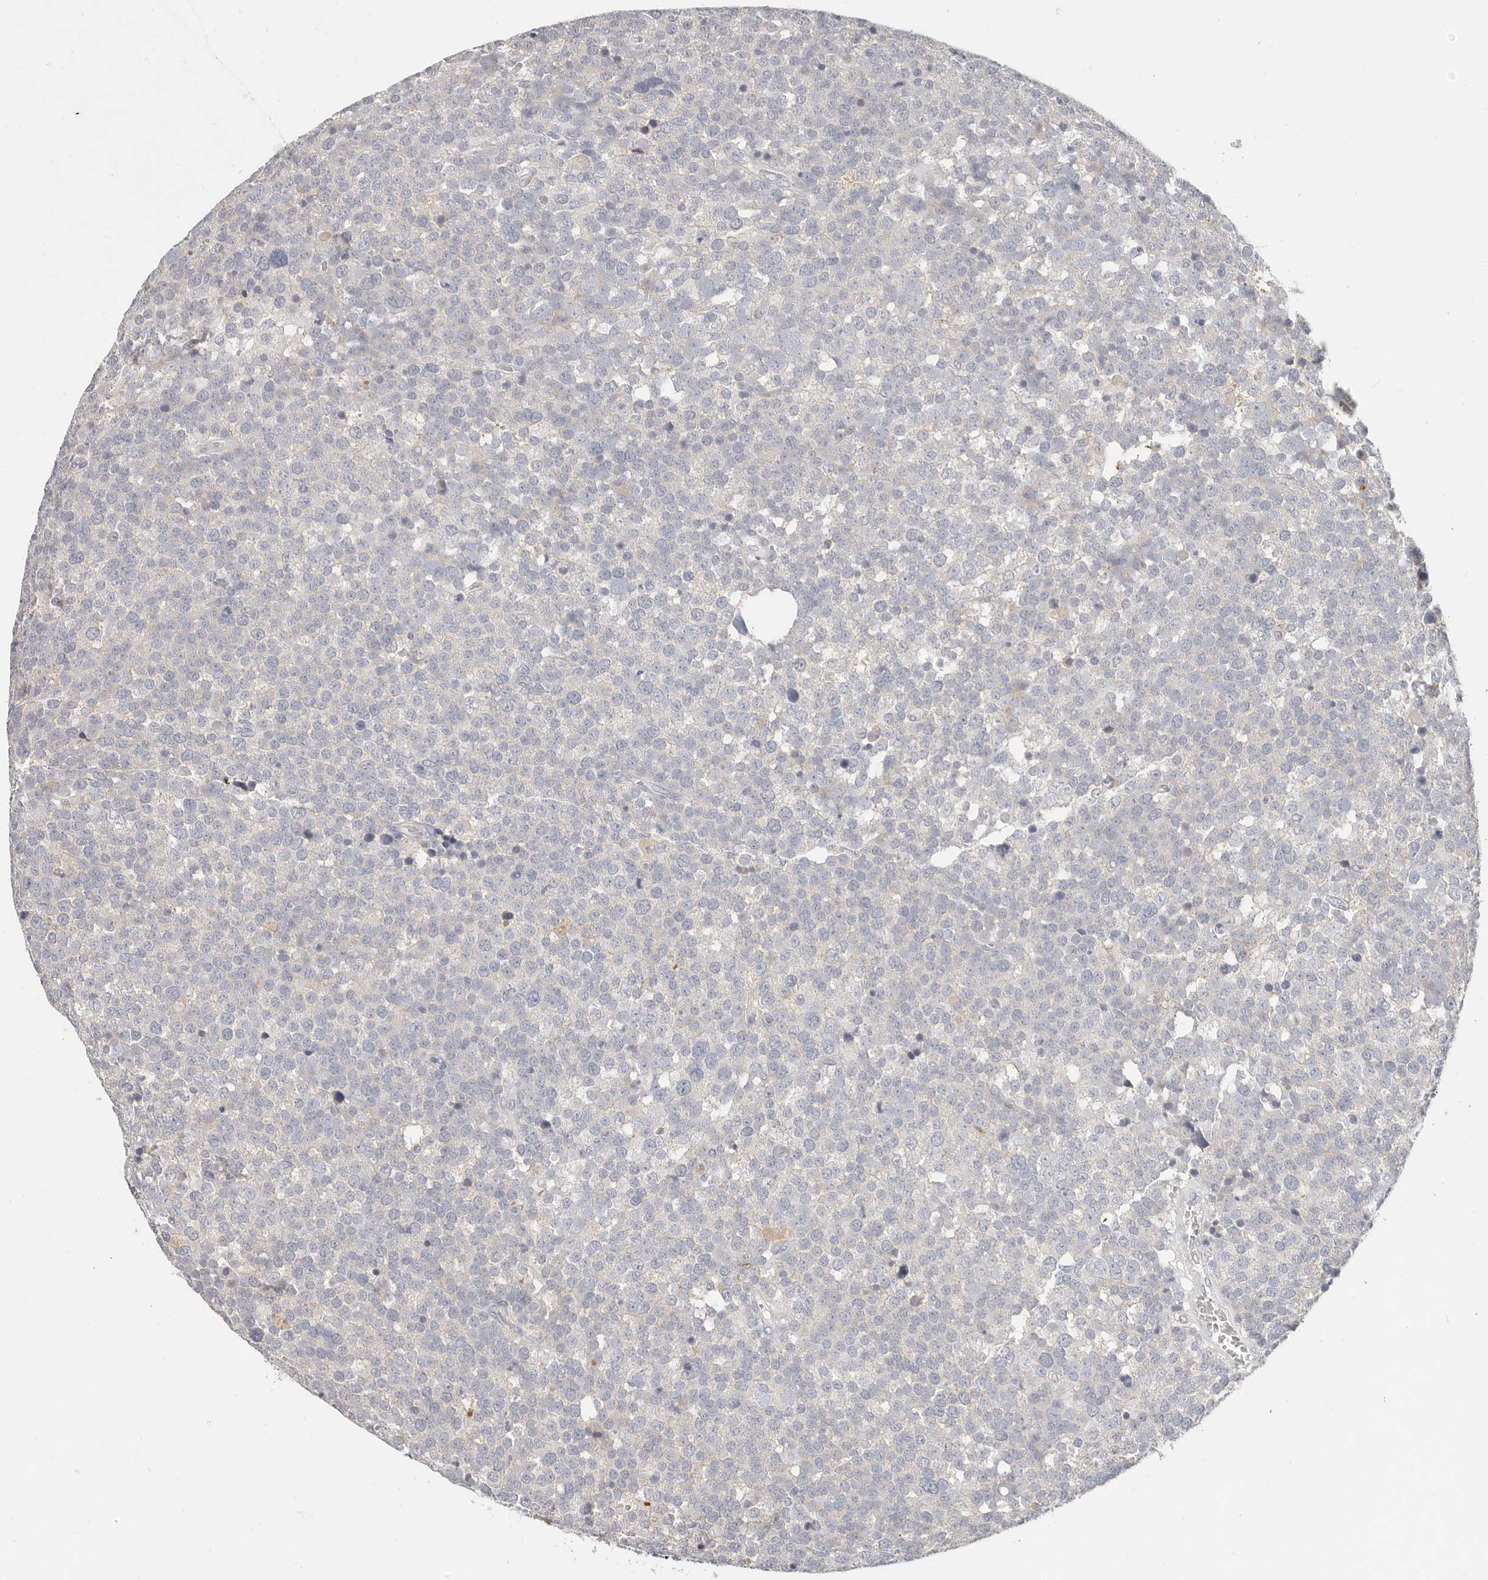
{"staining": {"intensity": "negative", "quantity": "none", "location": "none"}, "tissue": "testis cancer", "cell_type": "Tumor cells", "image_type": "cancer", "snomed": [{"axis": "morphology", "description": "Seminoma, NOS"}, {"axis": "topography", "description": "Testis"}], "caption": "Immunohistochemistry photomicrograph of testis cancer stained for a protein (brown), which shows no staining in tumor cells.", "gene": "TMEM63B", "patient": {"sex": "male", "age": 71}}